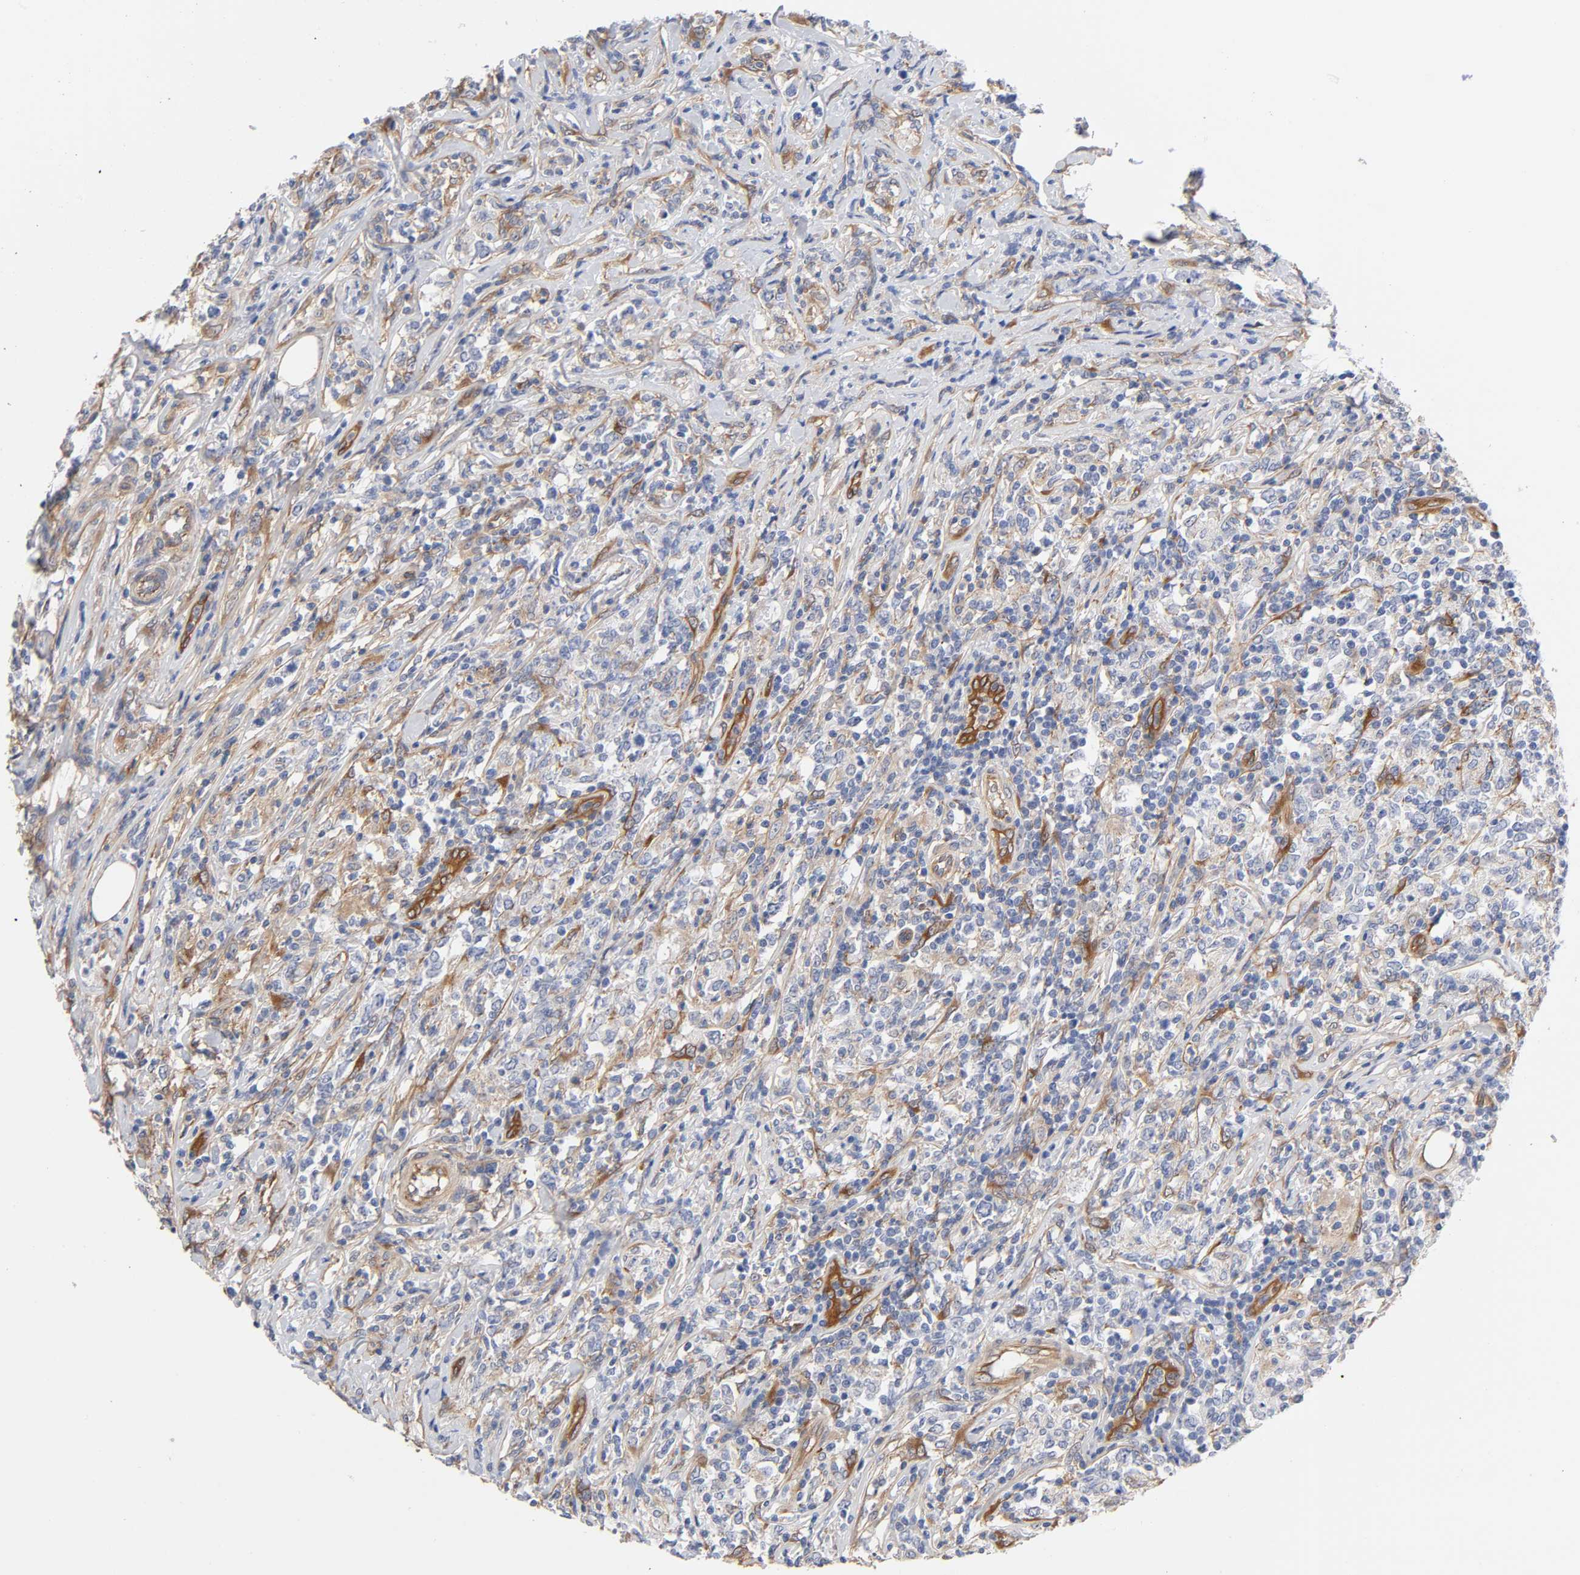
{"staining": {"intensity": "negative", "quantity": "none", "location": "none"}, "tissue": "lymphoma", "cell_type": "Tumor cells", "image_type": "cancer", "snomed": [{"axis": "morphology", "description": "Malignant lymphoma, non-Hodgkin's type, High grade"}, {"axis": "topography", "description": "Lymph node"}], "caption": "DAB immunohistochemical staining of human high-grade malignant lymphoma, non-Hodgkin's type shows no significant staining in tumor cells.", "gene": "RAB13", "patient": {"sex": "female", "age": 84}}